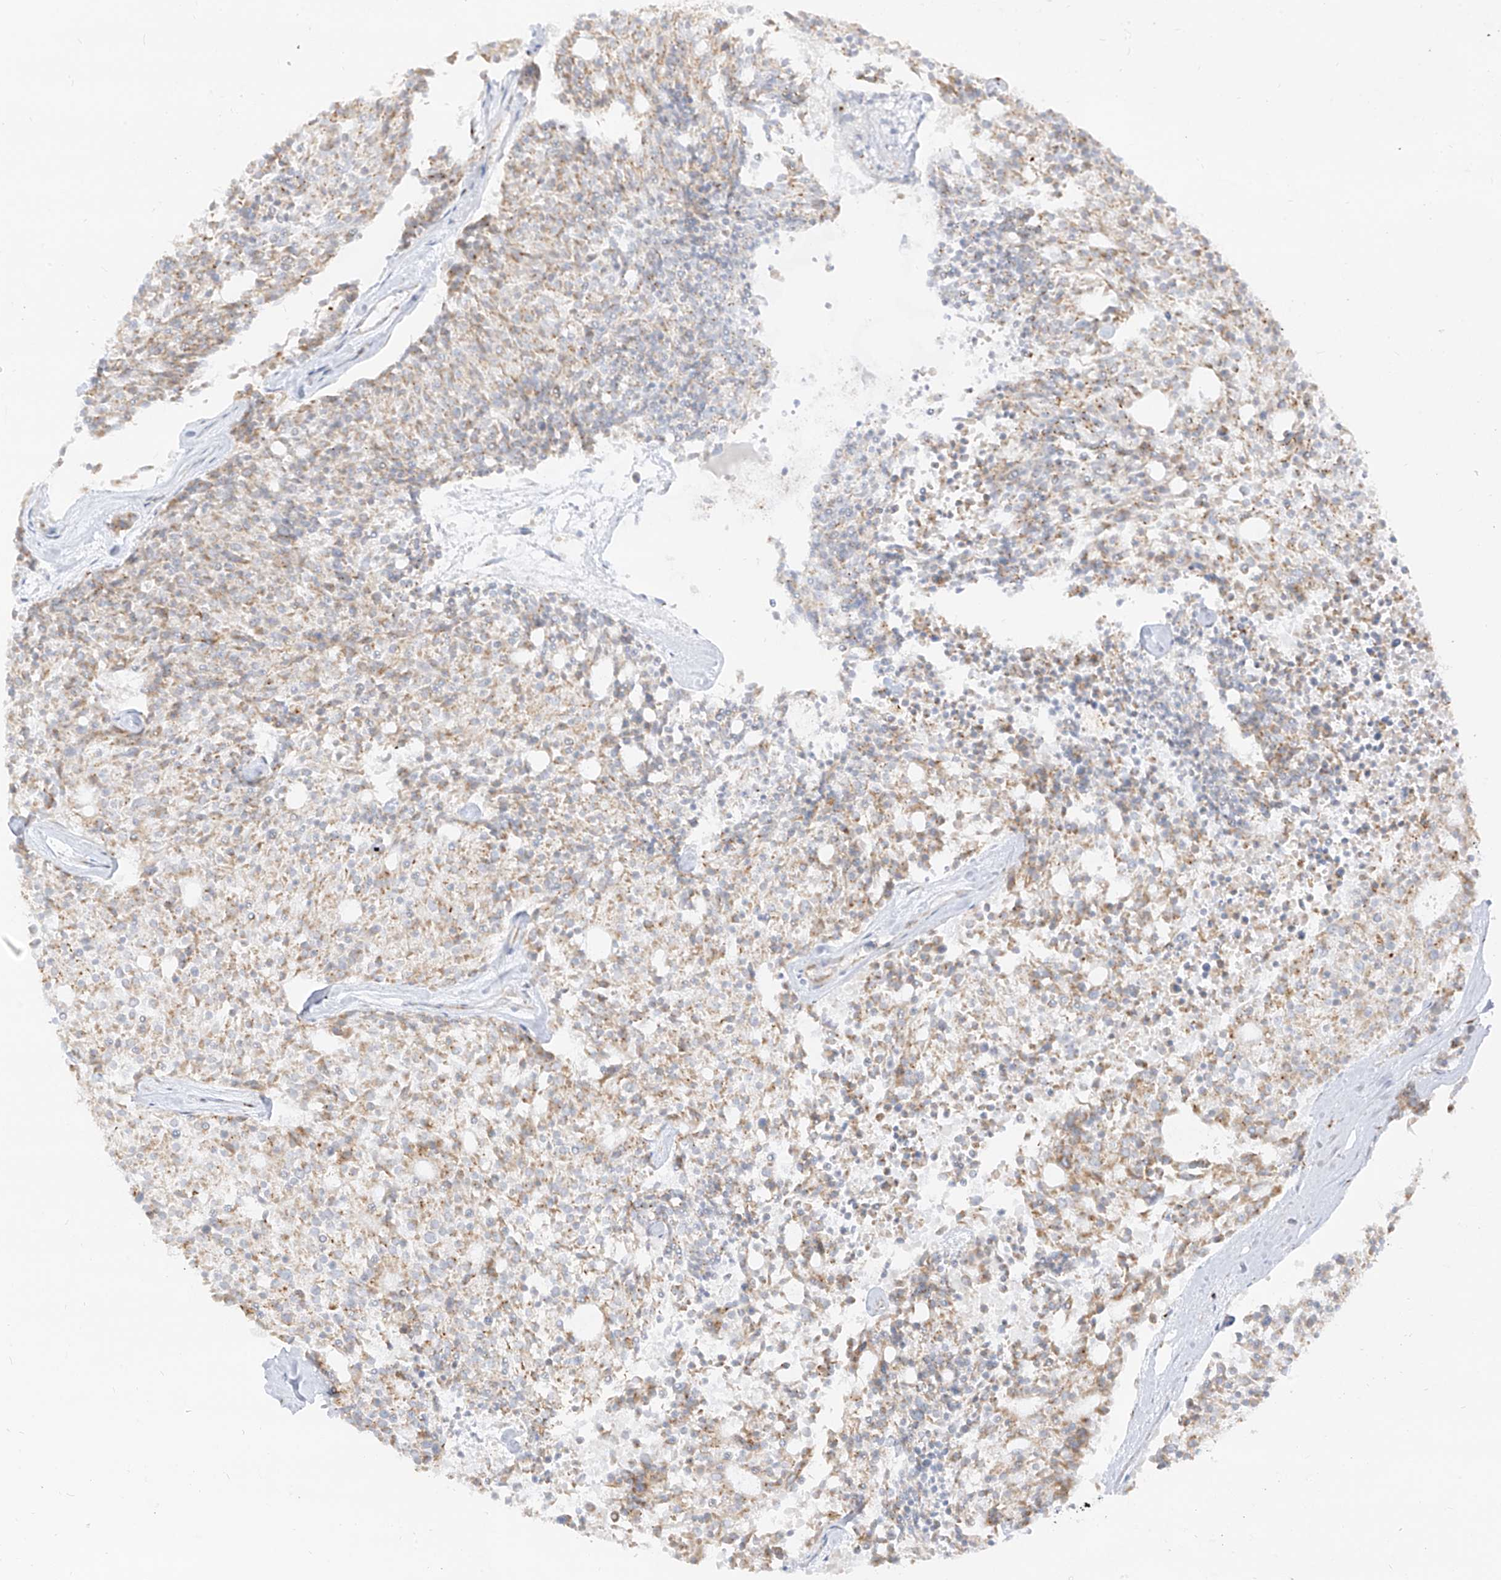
{"staining": {"intensity": "weak", "quantity": ">75%", "location": "cytoplasmic/membranous"}, "tissue": "carcinoid", "cell_type": "Tumor cells", "image_type": "cancer", "snomed": [{"axis": "morphology", "description": "Carcinoid, malignant, NOS"}, {"axis": "topography", "description": "Pancreas"}], "caption": "Brown immunohistochemical staining in carcinoid (malignant) exhibits weak cytoplasmic/membranous staining in about >75% of tumor cells.", "gene": "TMEM87B", "patient": {"sex": "female", "age": 54}}